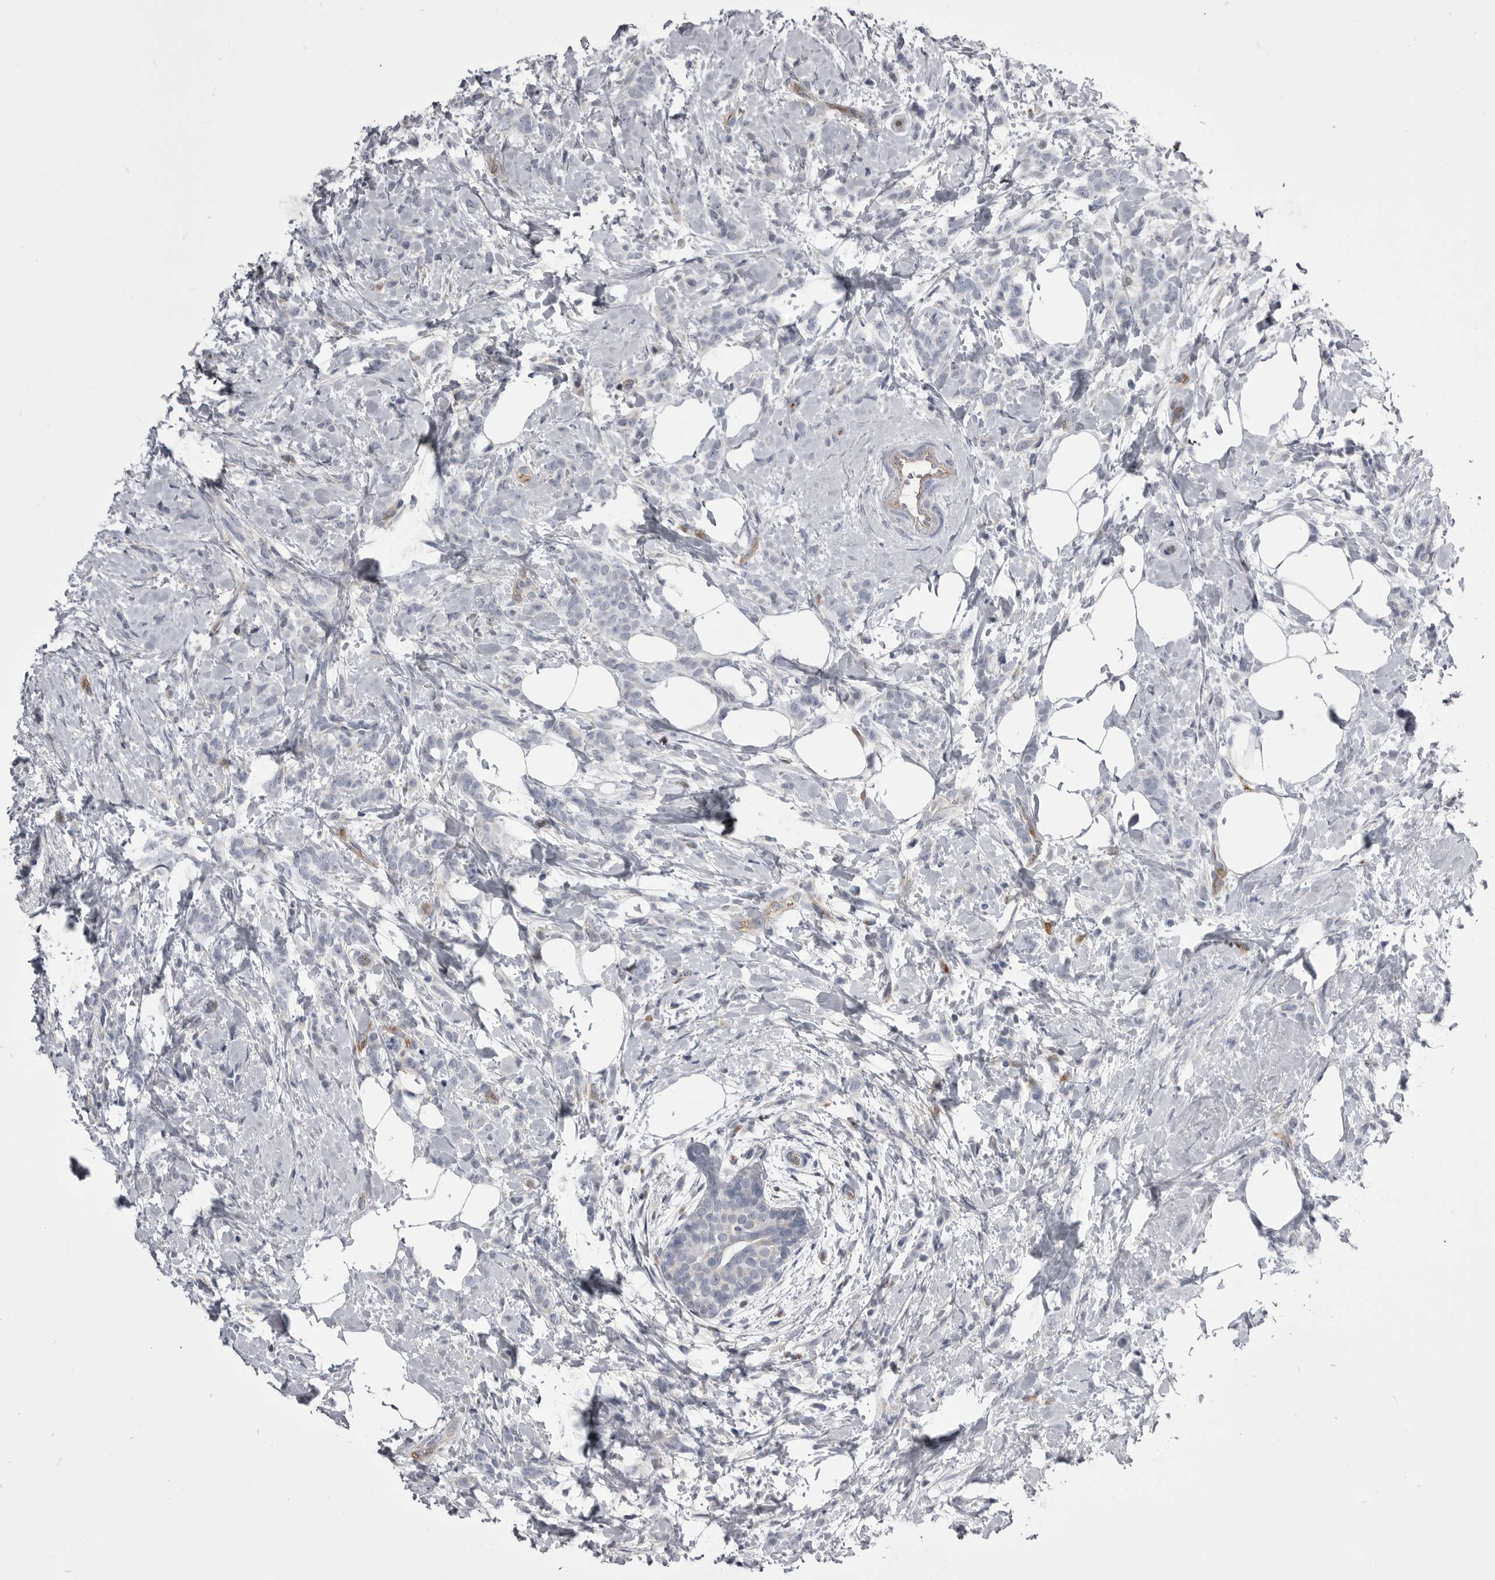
{"staining": {"intensity": "negative", "quantity": "none", "location": "none"}, "tissue": "breast cancer", "cell_type": "Tumor cells", "image_type": "cancer", "snomed": [{"axis": "morphology", "description": "Lobular carcinoma, in situ"}, {"axis": "morphology", "description": "Lobular carcinoma"}, {"axis": "topography", "description": "Breast"}], "caption": "This micrograph is of lobular carcinoma in situ (breast) stained with IHC to label a protein in brown with the nuclei are counter-stained blue. There is no positivity in tumor cells.", "gene": "OPLAH", "patient": {"sex": "female", "age": 41}}